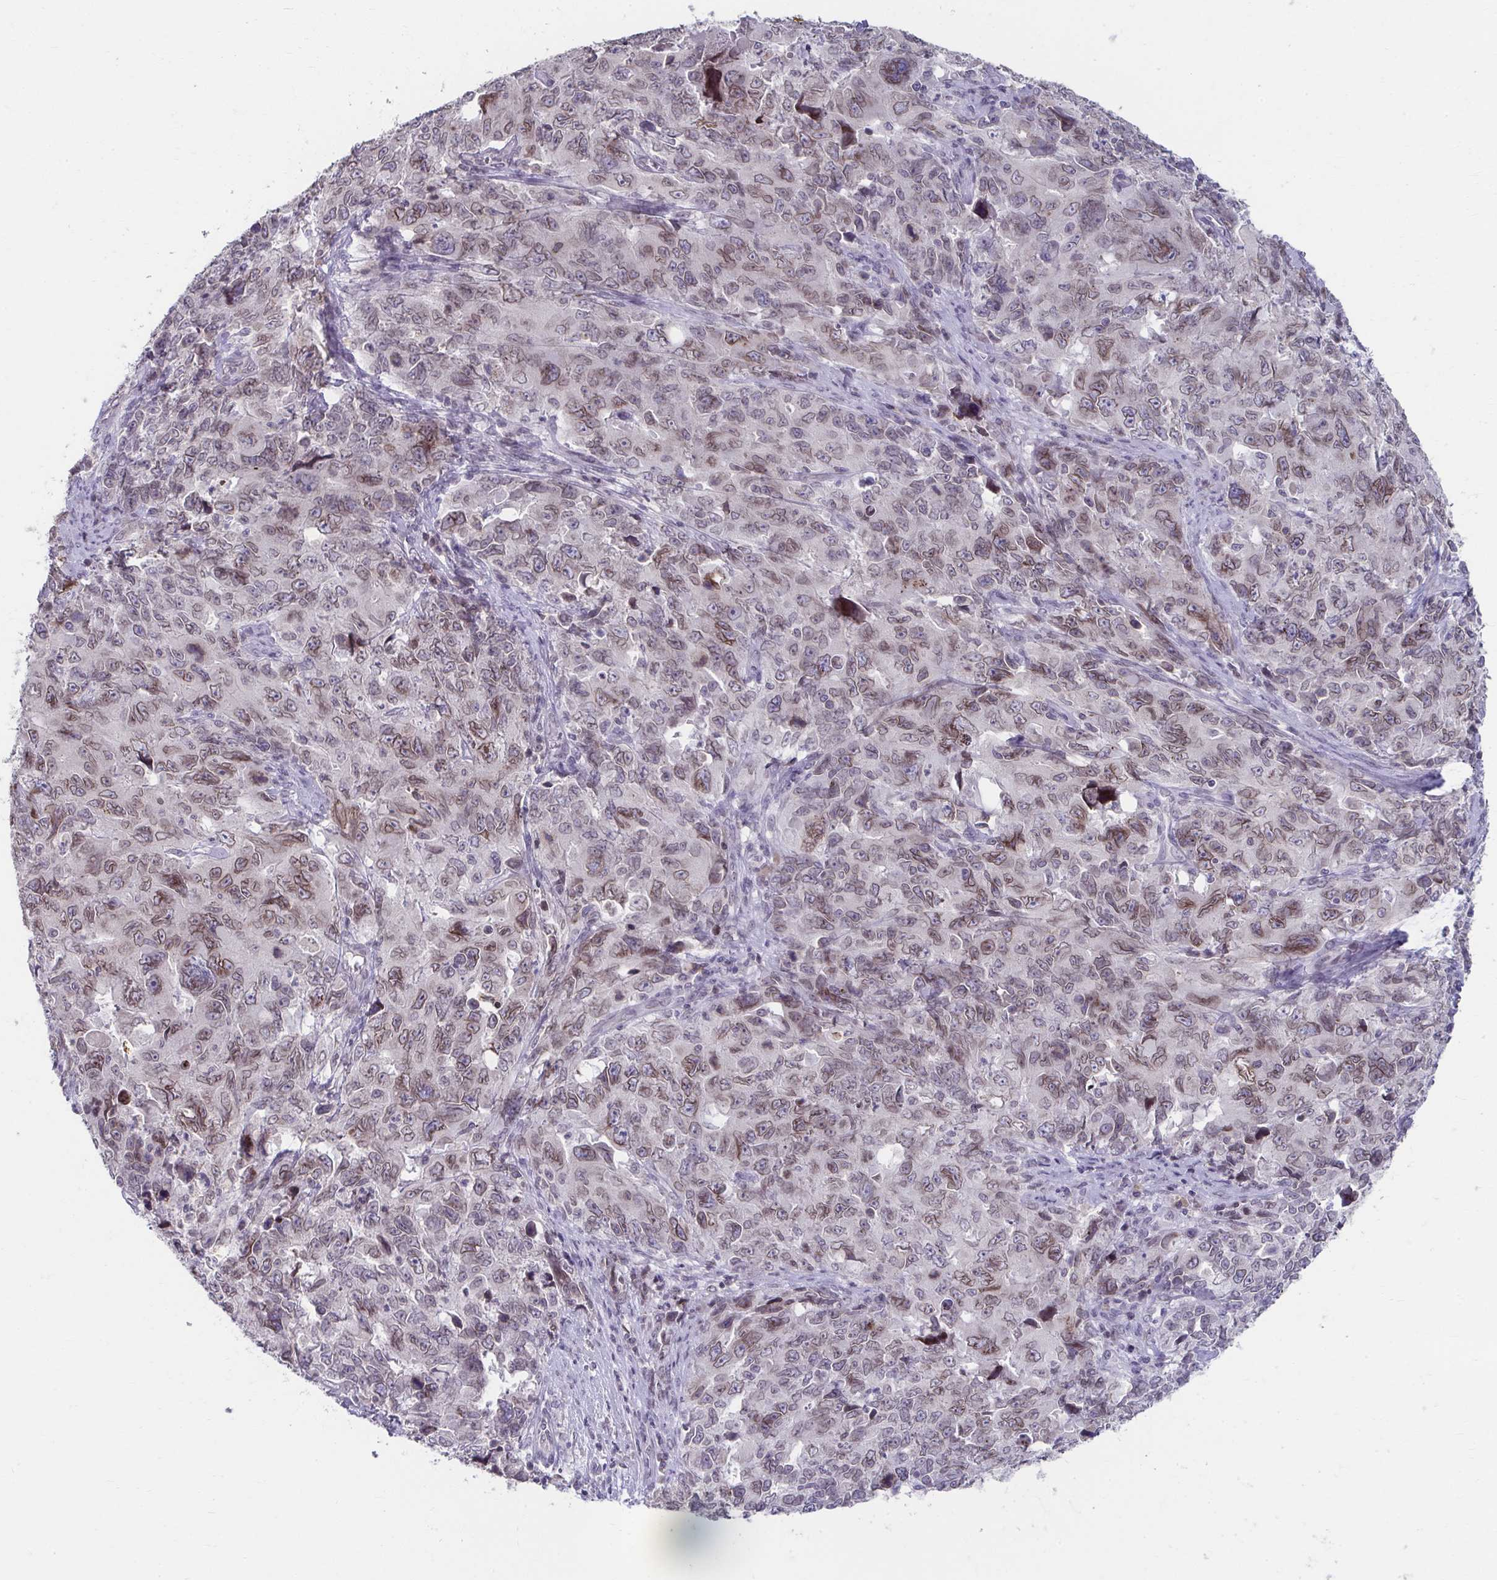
{"staining": {"intensity": "moderate", "quantity": "25%-75%", "location": "cytoplasmic/membranous,nuclear"}, "tissue": "cervical cancer", "cell_type": "Tumor cells", "image_type": "cancer", "snomed": [{"axis": "morphology", "description": "Adenocarcinoma, NOS"}, {"axis": "topography", "description": "Cervix"}], "caption": "Moderate cytoplasmic/membranous and nuclear expression for a protein is present in about 25%-75% of tumor cells of adenocarcinoma (cervical) using IHC.", "gene": "NUP133", "patient": {"sex": "female", "age": 63}}